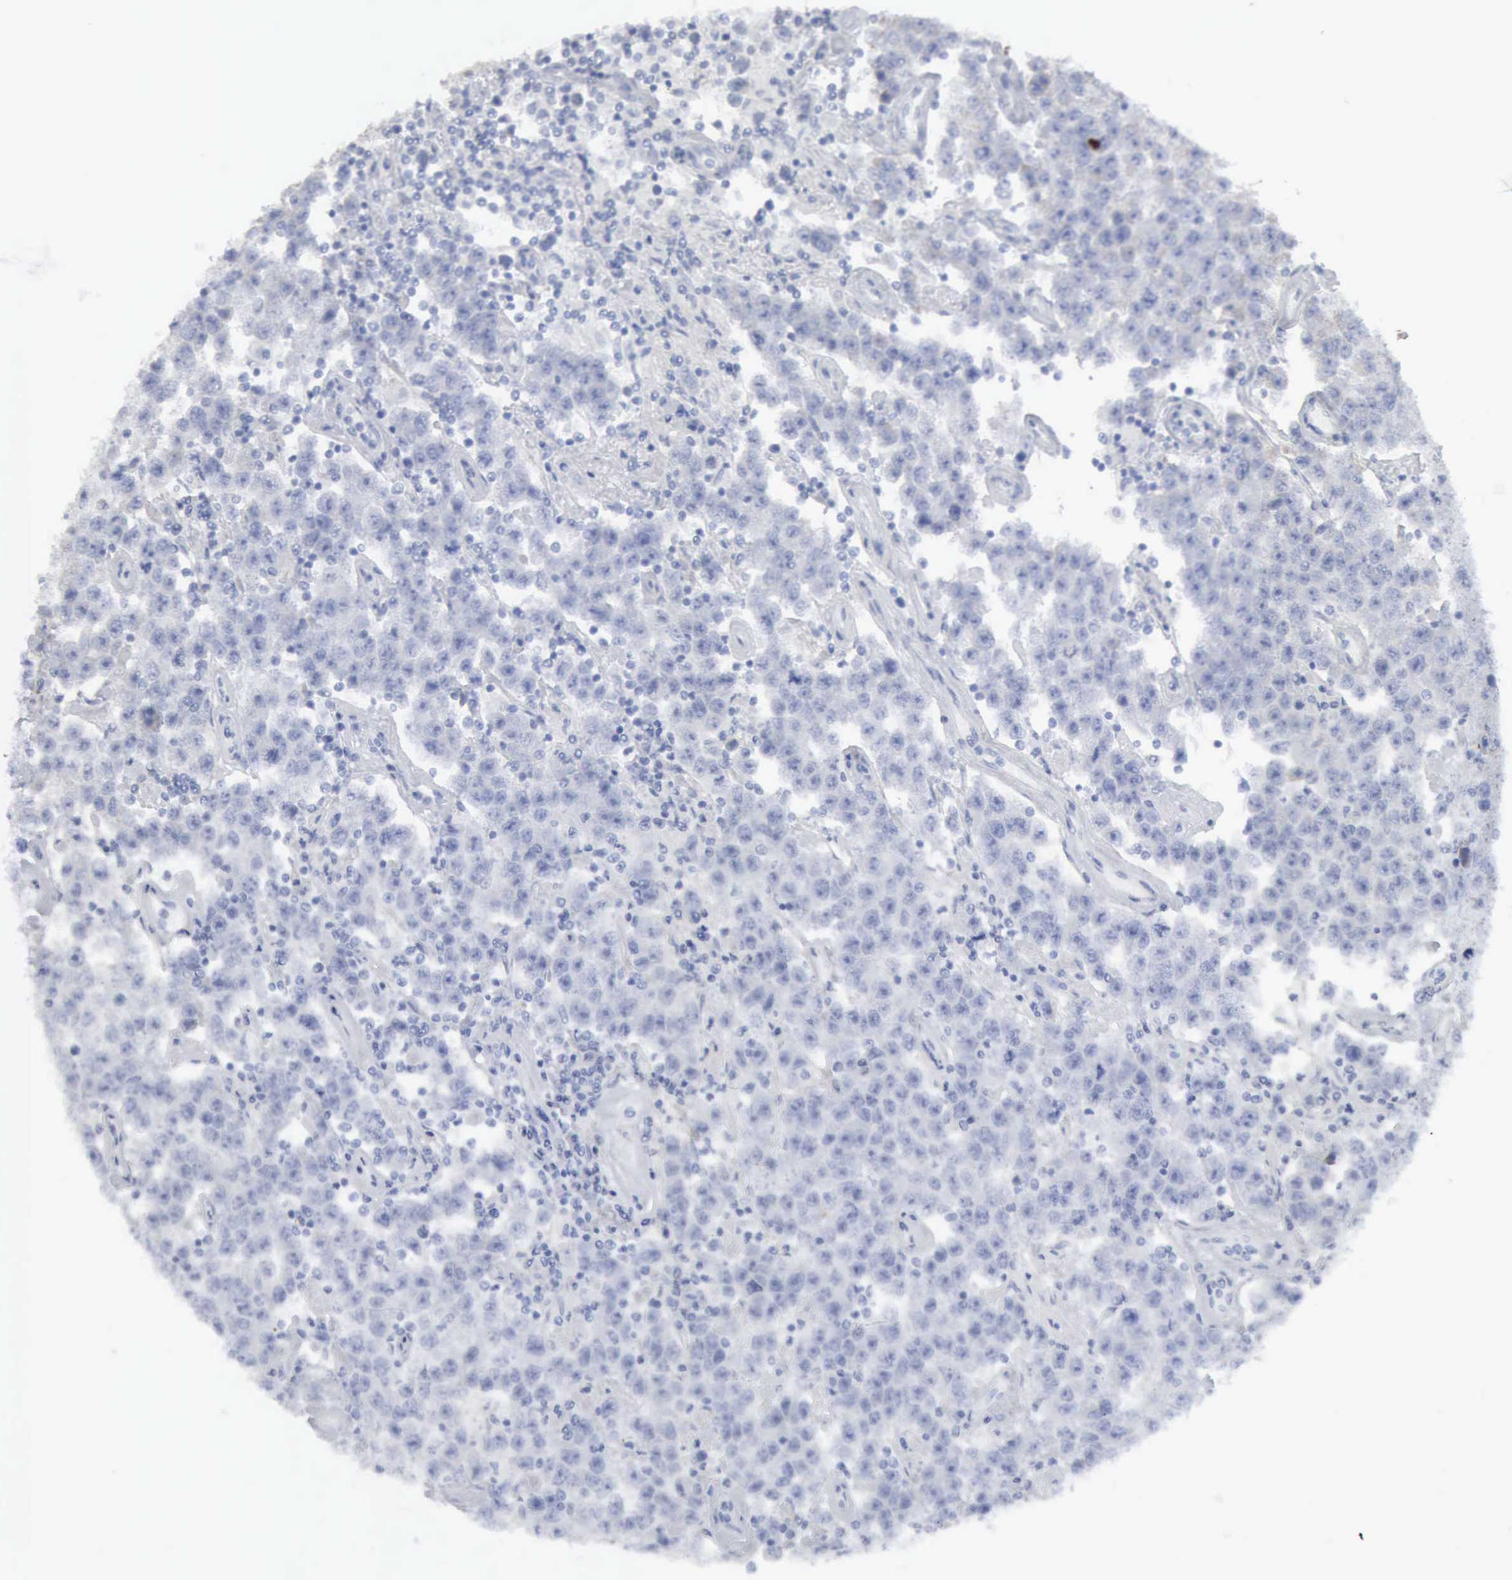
{"staining": {"intensity": "moderate", "quantity": "<25%", "location": "cytoplasmic/membranous"}, "tissue": "testis cancer", "cell_type": "Tumor cells", "image_type": "cancer", "snomed": [{"axis": "morphology", "description": "Seminoma, NOS"}, {"axis": "topography", "description": "Testis"}], "caption": "High-power microscopy captured an immunohistochemistry micrograph of testis cancer, revealing moderate cytoplasmic/membranous positivity in approximately <25% of tumor cells. (IHC, brightfield microscopy, high magnification).", "gene": "ACO2", "patient": {"sex": "male", "age": 52}}